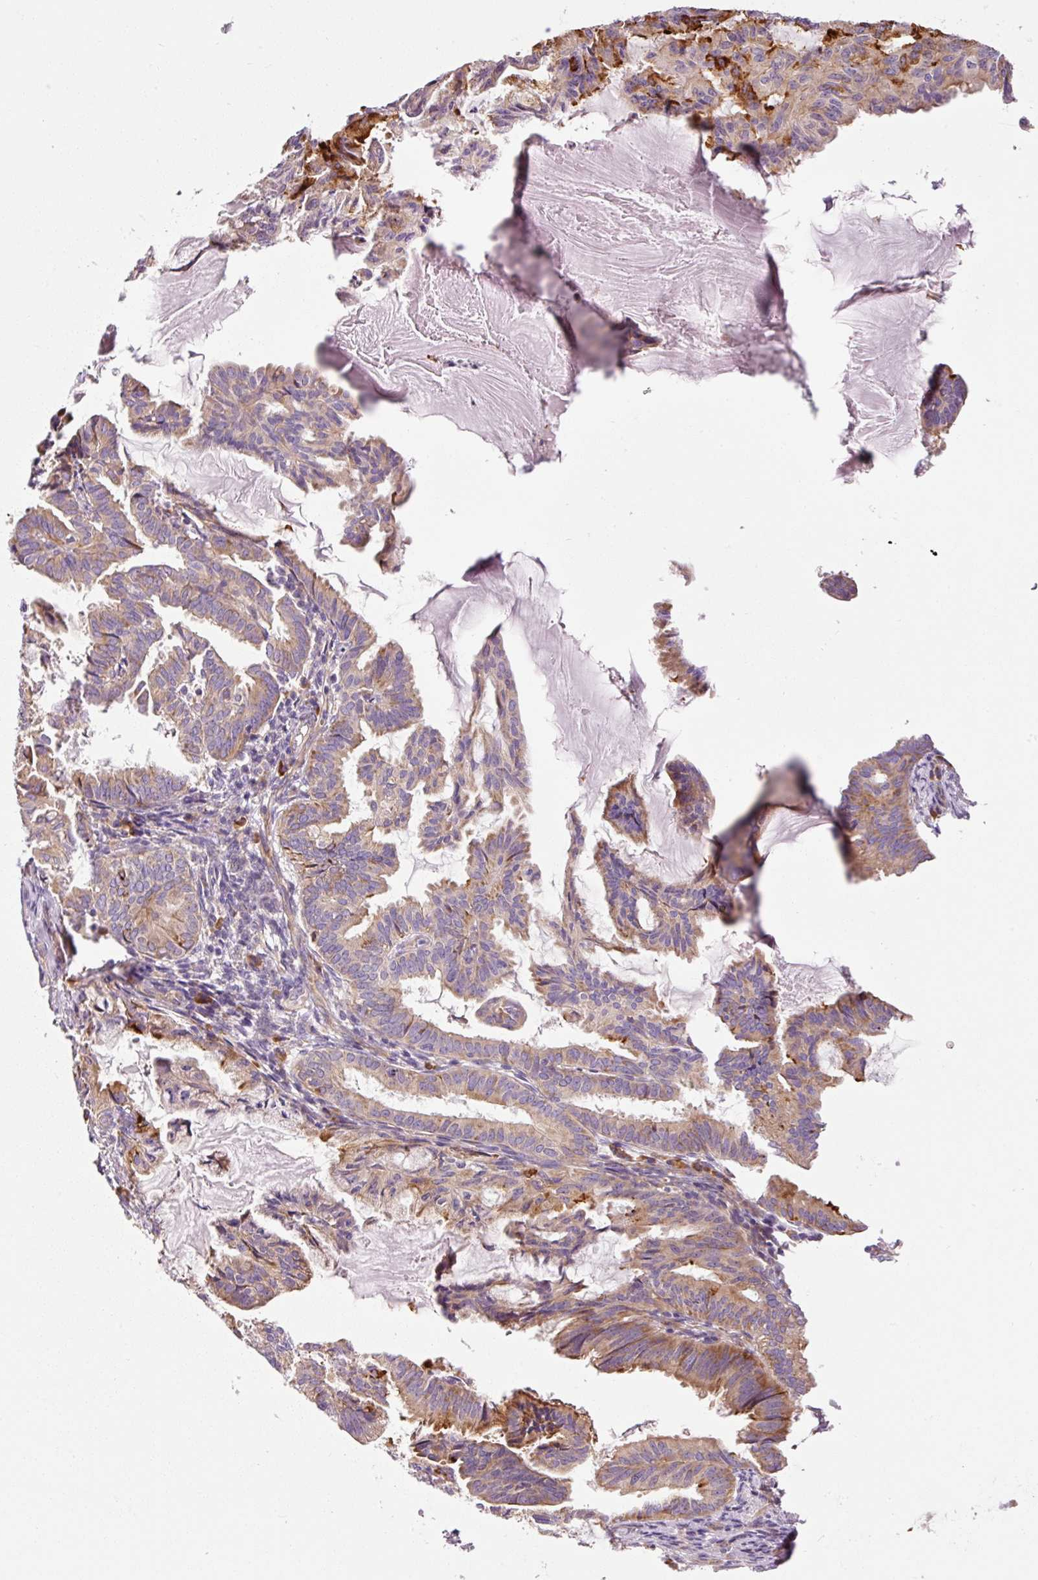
{"staining": {"intensity": "moderate", "quantity": ">75%", "location": "cytoplasmic/membranous"}, "tissue": "endometrial cancer", "cell_type": "Tumor cells", "image_type": "cancer", "snomed": [{"axis": "morphology", "description": "Adenocarcinoma, NOS"}, {"axis": "topography", "description": "Endometrium"}], "caption": "About >75% of tumor cells in human endometrial adenocarcinoma reveal moderate cytoplasmic/membranous protein expression as visualized by brown immunohistochemical staining.", "gene": "RPL10A", "patient": {"sex": "female", "age": 86}}